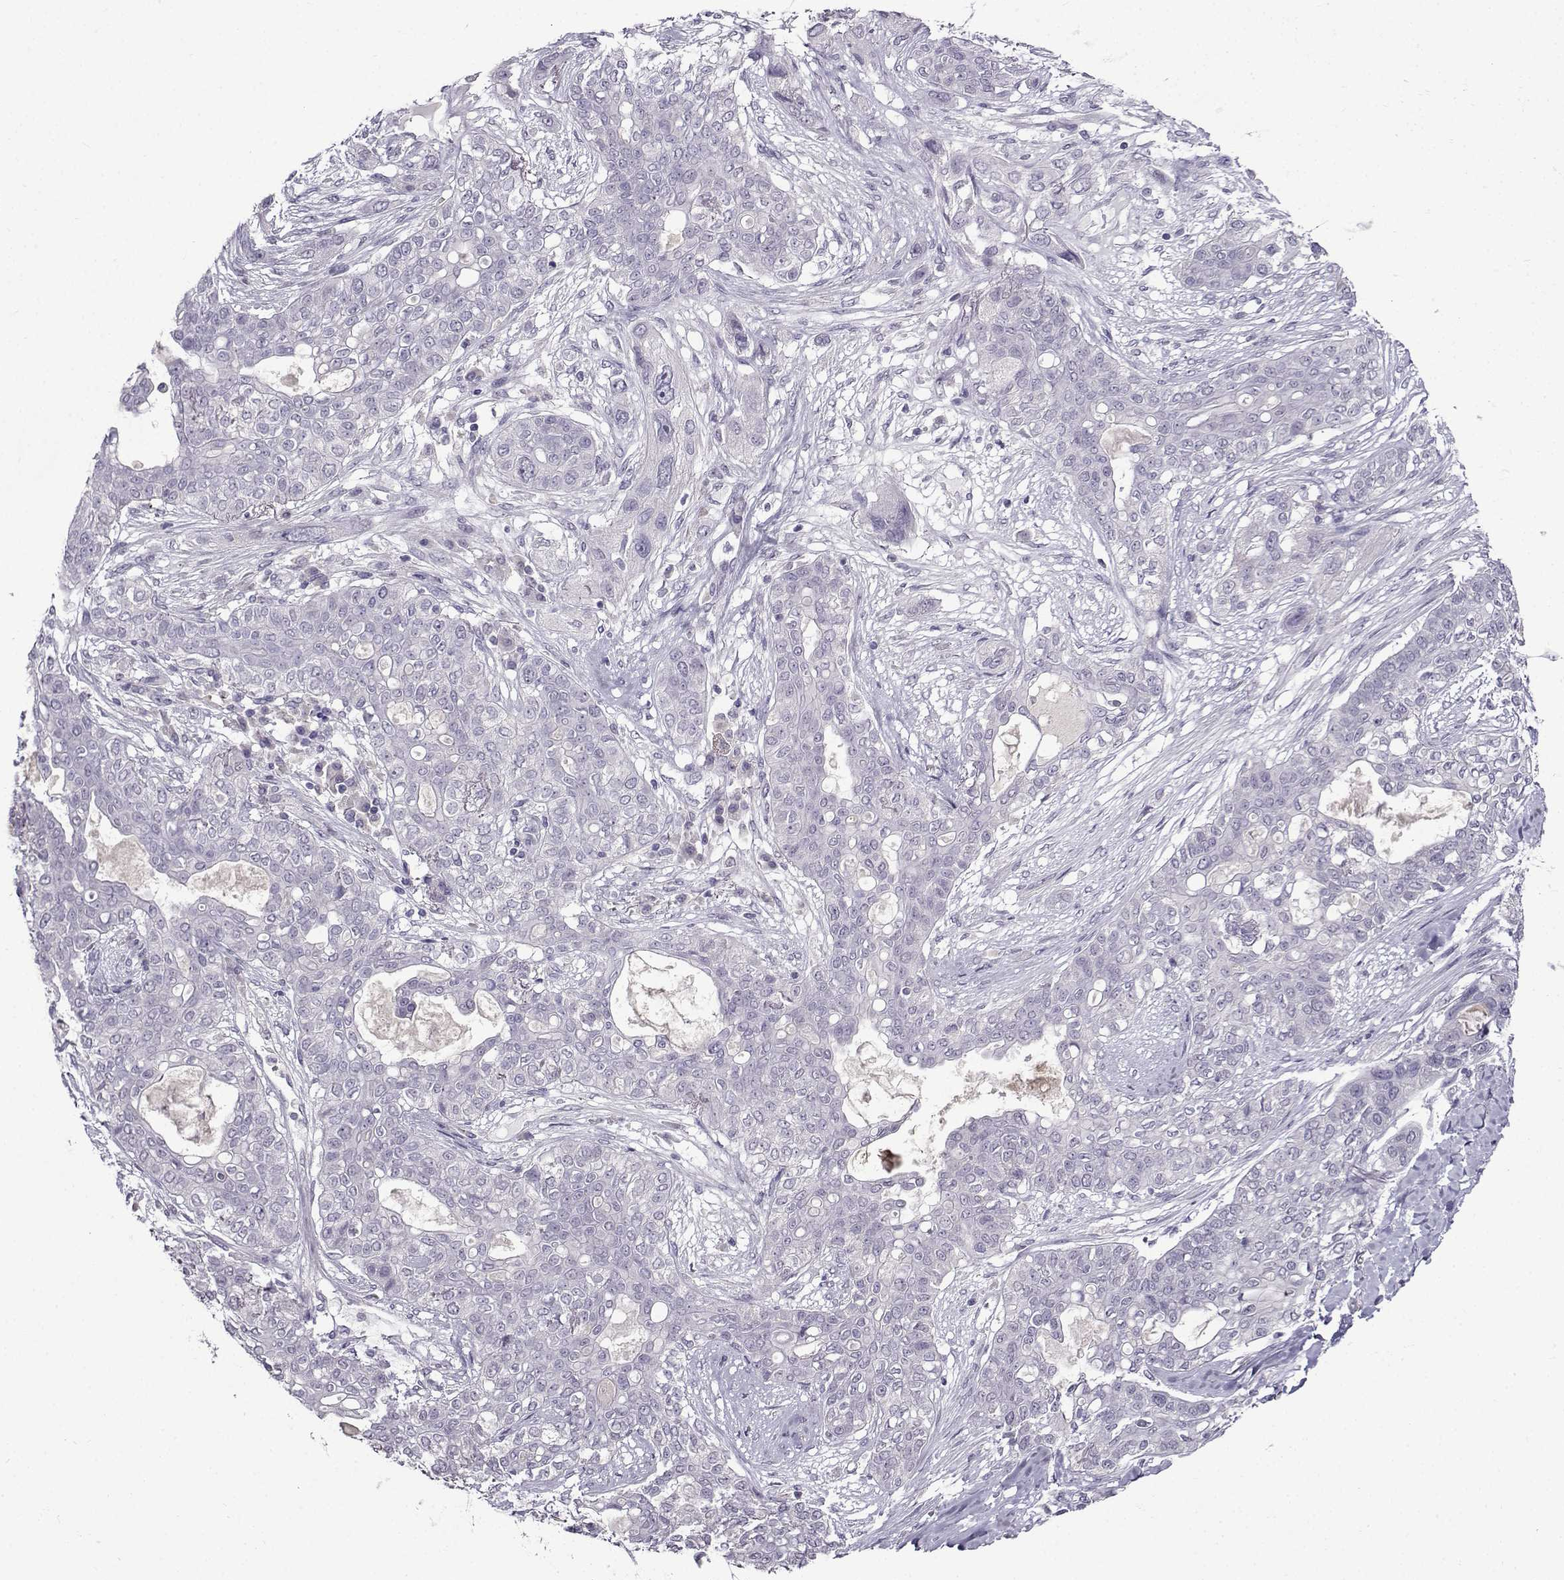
{"staining": {"intensity": "negative", "quantity": "none", "location": "none"}, "tissue": "lung cancer", "cell_type": "Tumor cells", "image_type": "cancer", "snomed": [{"axis": "morphology", "description": "Squamous cell carcinoma, NOS"}, {"axis": "topography", "description": "Lung"}], "caption": "Micrograph shows no protein staining in tumor cells of lung cancer (squamous cell carcinoma) tissue.", "gene": "CRYBB1", "patient": {"sex": "female", "age": 70}}